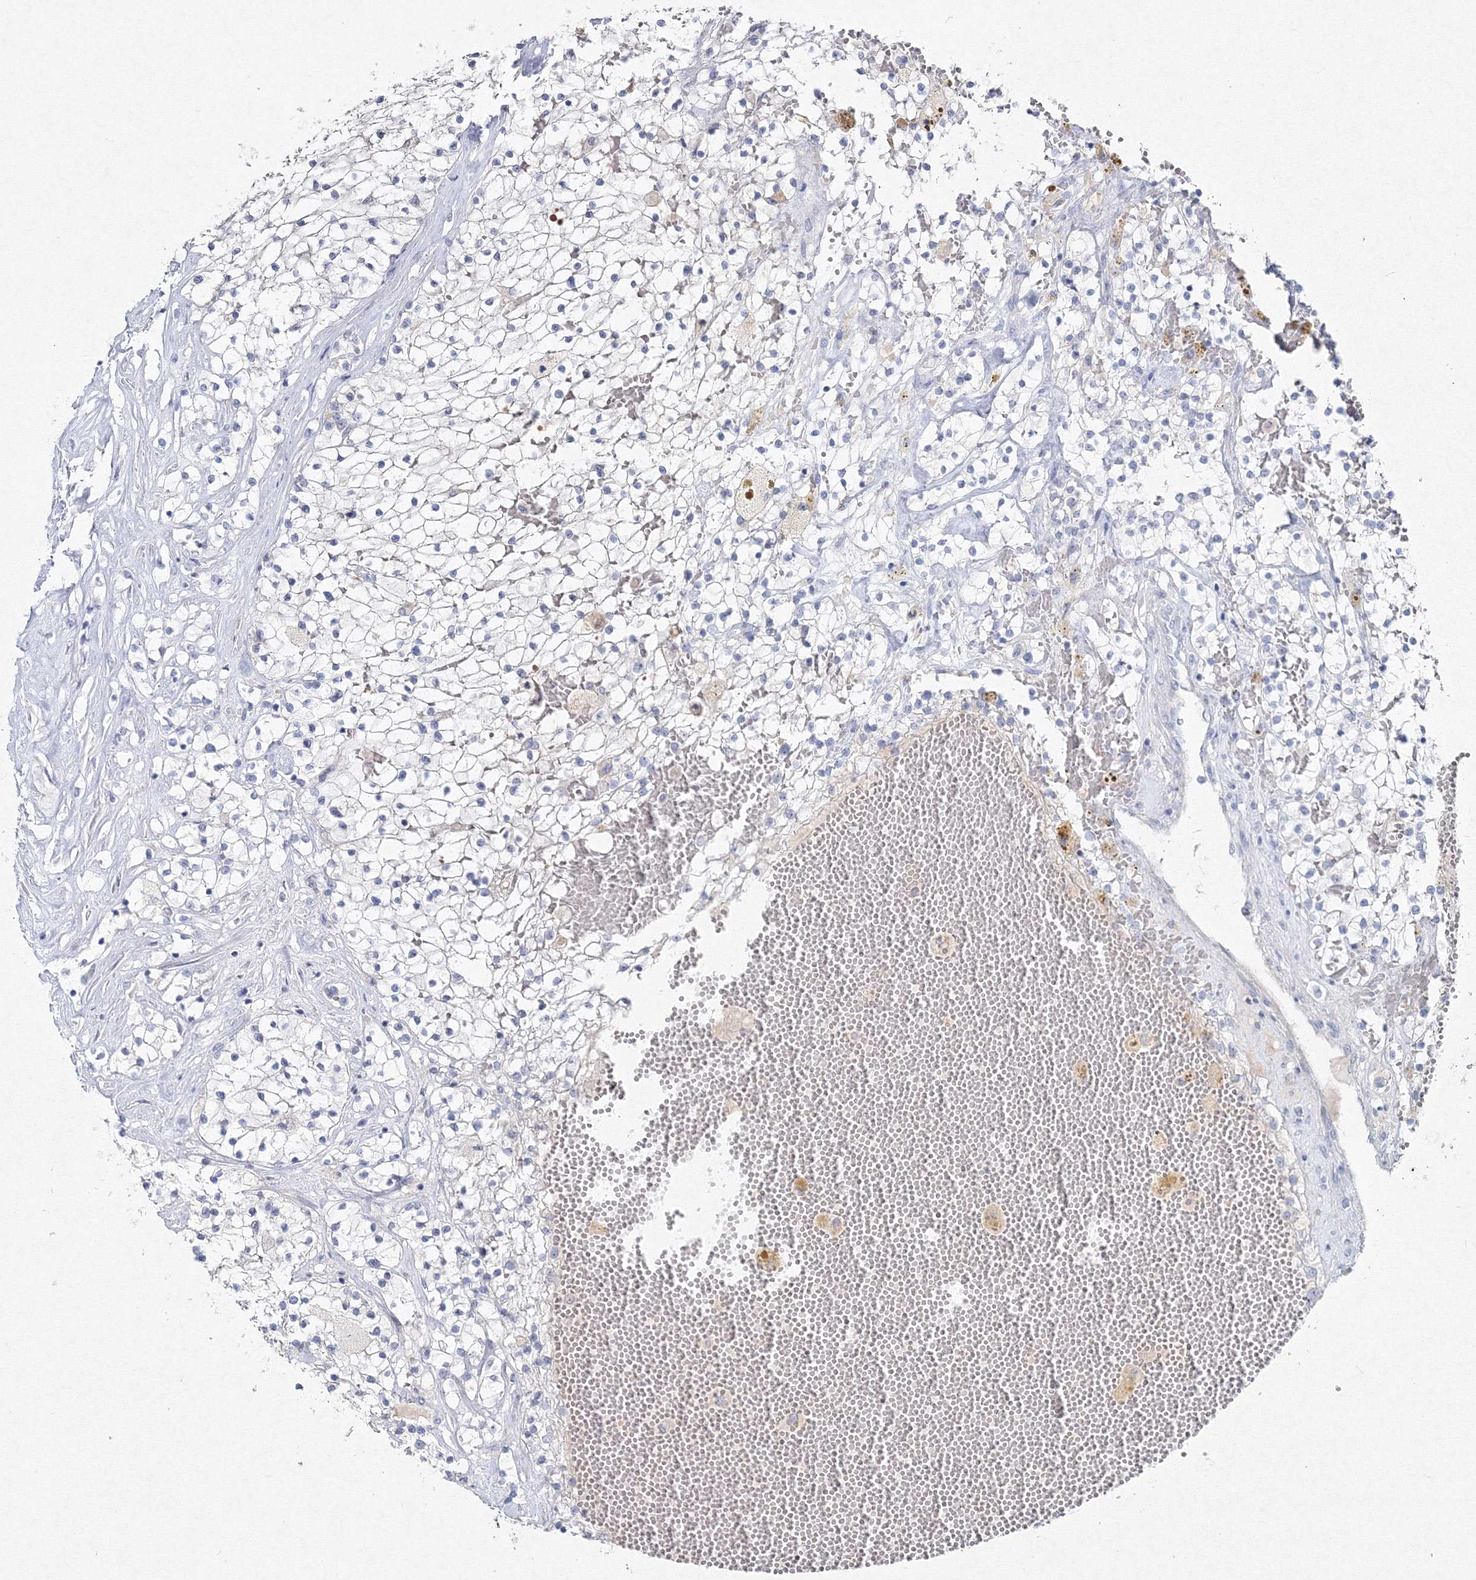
{"staining": {"intensity": "negative", "quantity": "none", "location": "none"}, "tissue": "renal cancer", "cell_type": "Tumor cells", "image_type": "cancer", "snomed": [{"axis": "morphology", "description": "Normal tissue, NOS"}, {"axis": "morphology", "description": "Adenocarcinoma, NOS"}, {"axis": "topography", "description": "Kidney"}], "caption": "There is no significant positivity in tumor cells of renal cancer.", "gene": "GCKR", "patient": {"sex": "male", "age": 68}}